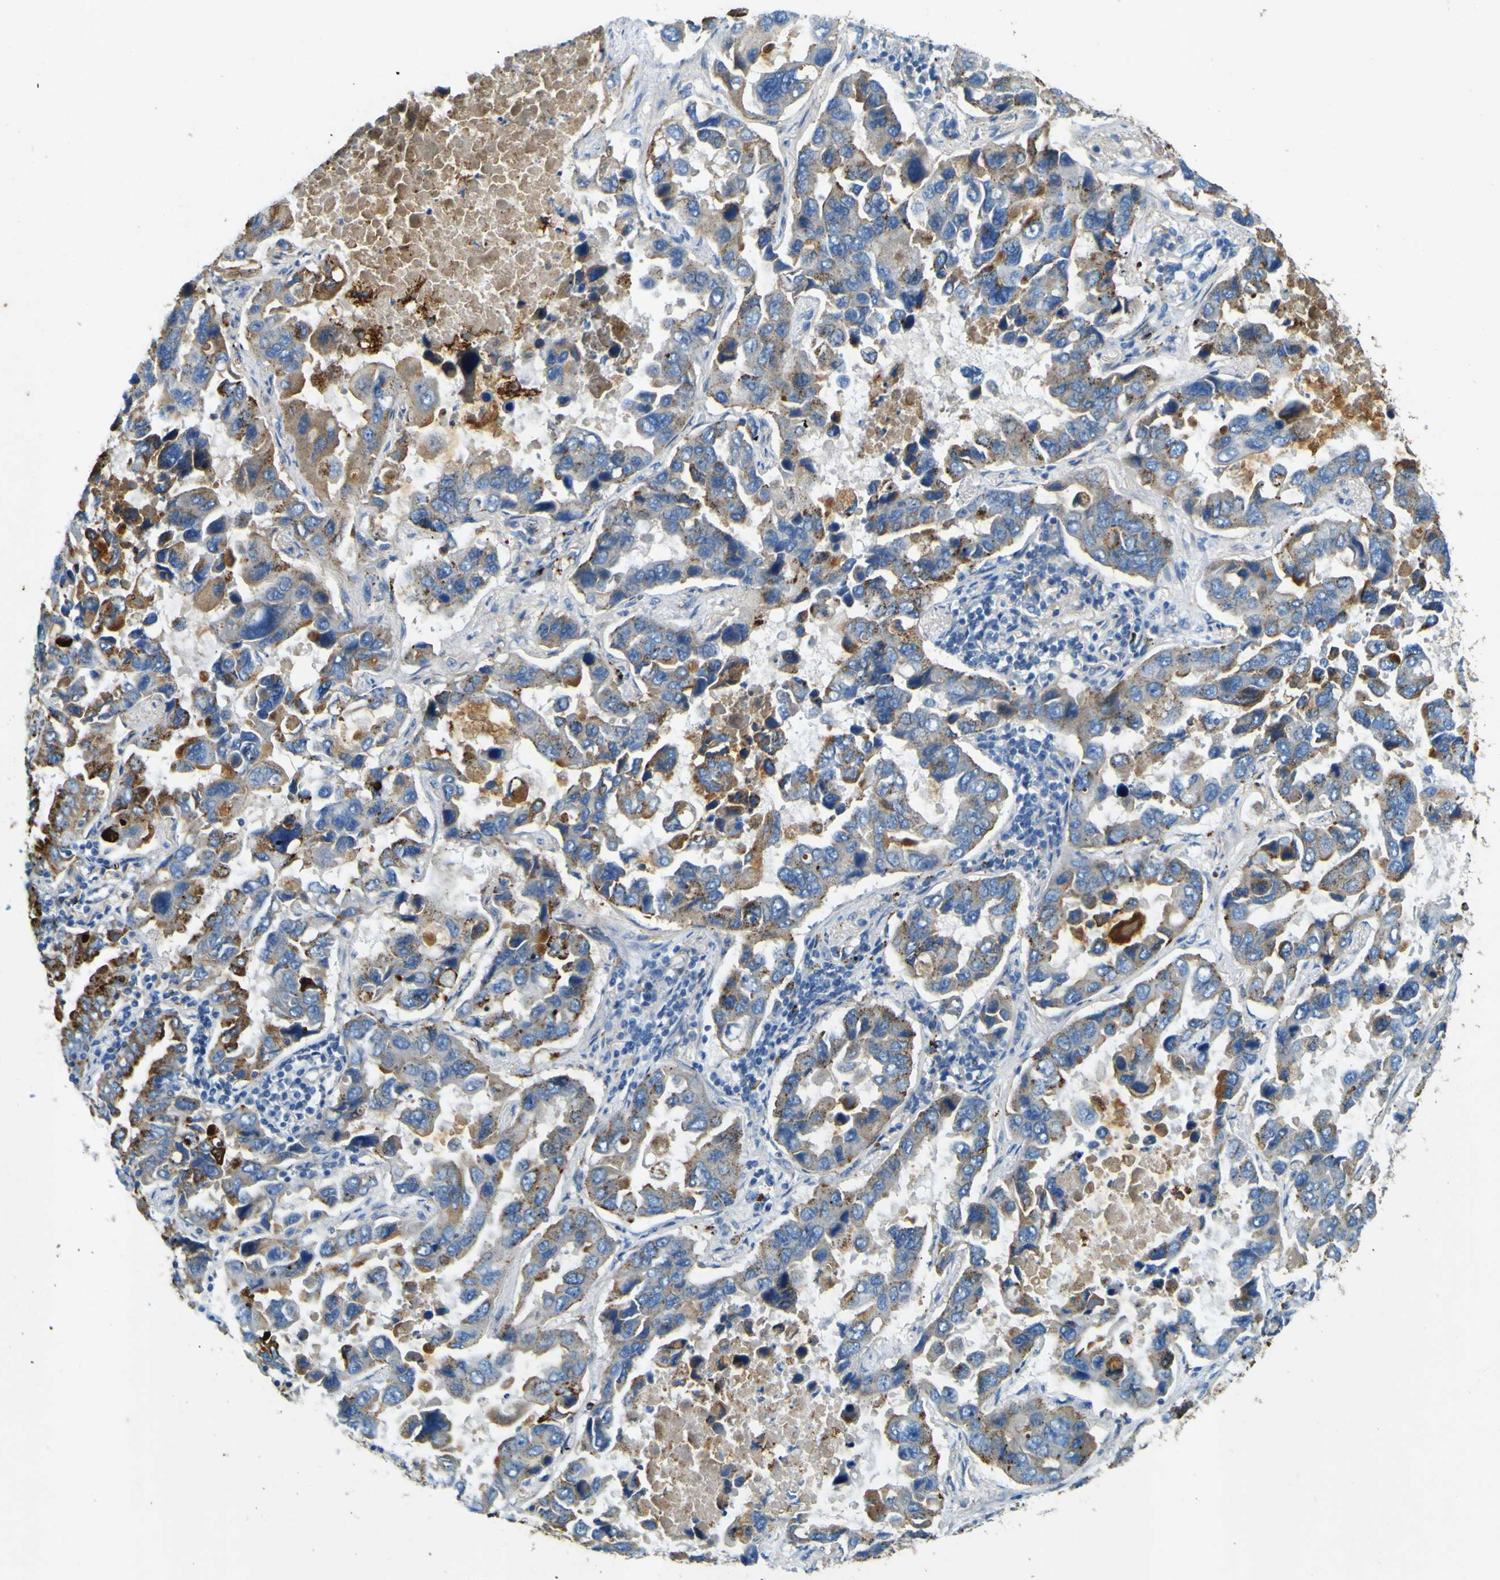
{"staining": {"intensity": "moderate", "quantity": ">75%", "location": "cytoplasmic/membranous"}, "tissue": "lung cancer", "cell_type": "Tumor cells", "image_type": "cancer", "snomed": [{"axis": "morphology", "description": "Adenocarcinoma, NOS"}, {"axis": "topography", "description": "Lung"}], "caption": "An image of lung adenocarcinoma stained for a protein exhibits moderate cytoplasmic/membranous brown staining in tumor cells.", "gene": "PDE9A", "patient": {"sex": "male", "age": 64}}